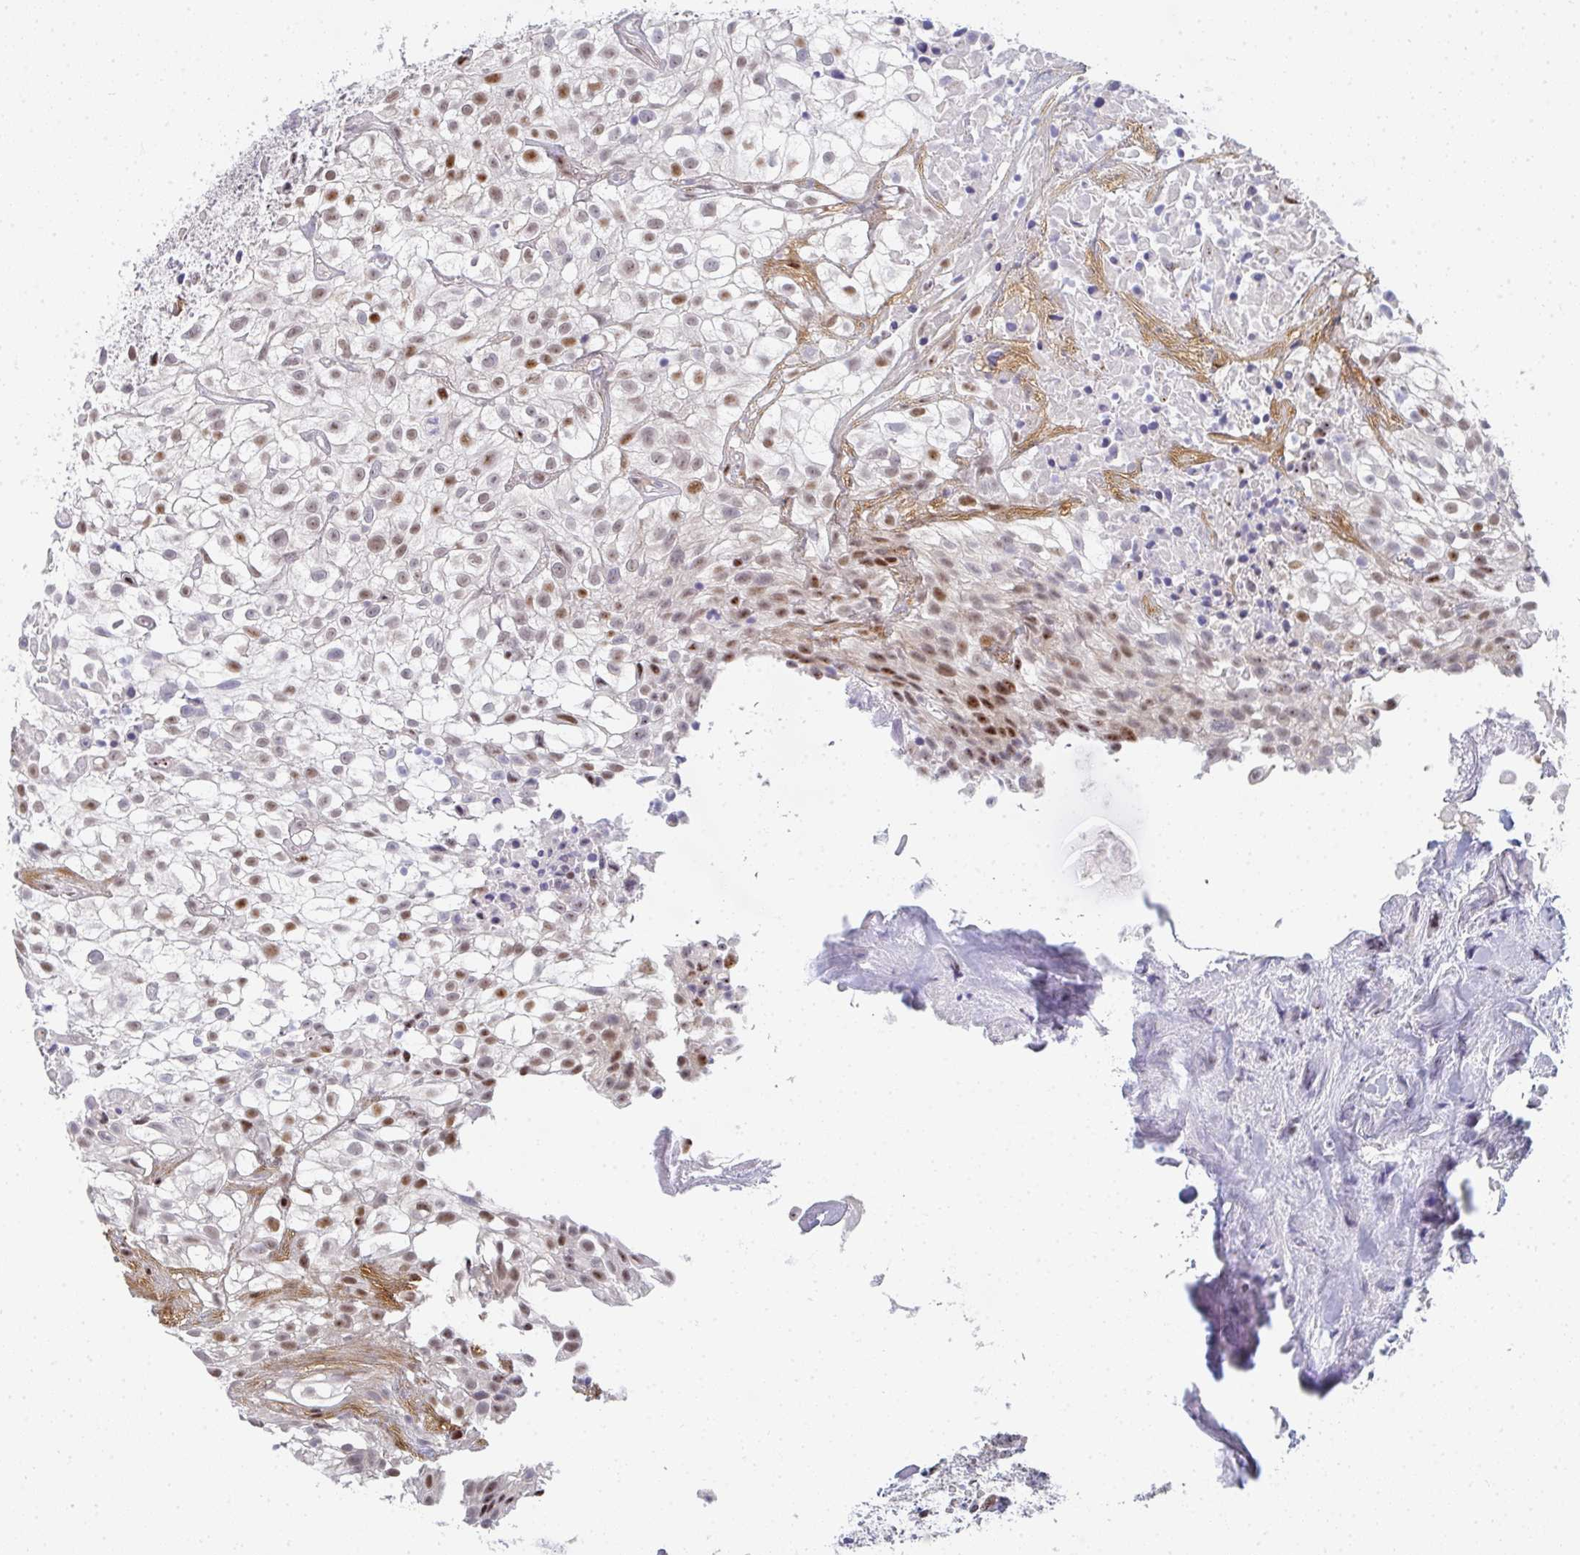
{"staining": {"intensity": "moderate", "quantity": ">75%", "location": "nuclear"}, "tissue": "urothelial cancer", "cell_type": "Tumor cells", "image_type": "cancer", "snomed": [{"axis": "morphology", "description": "Urothelial carcinoma, High grade"}, {"axis": "topography", "description": "Urinary bladder"}], "caption": "Human high-grade urothelial carcinoma stained with a protein marker exhibits moderate staining in tumor cells.", "gene": "ZIC3", "patient": {"sex": "male", "age": 56}}